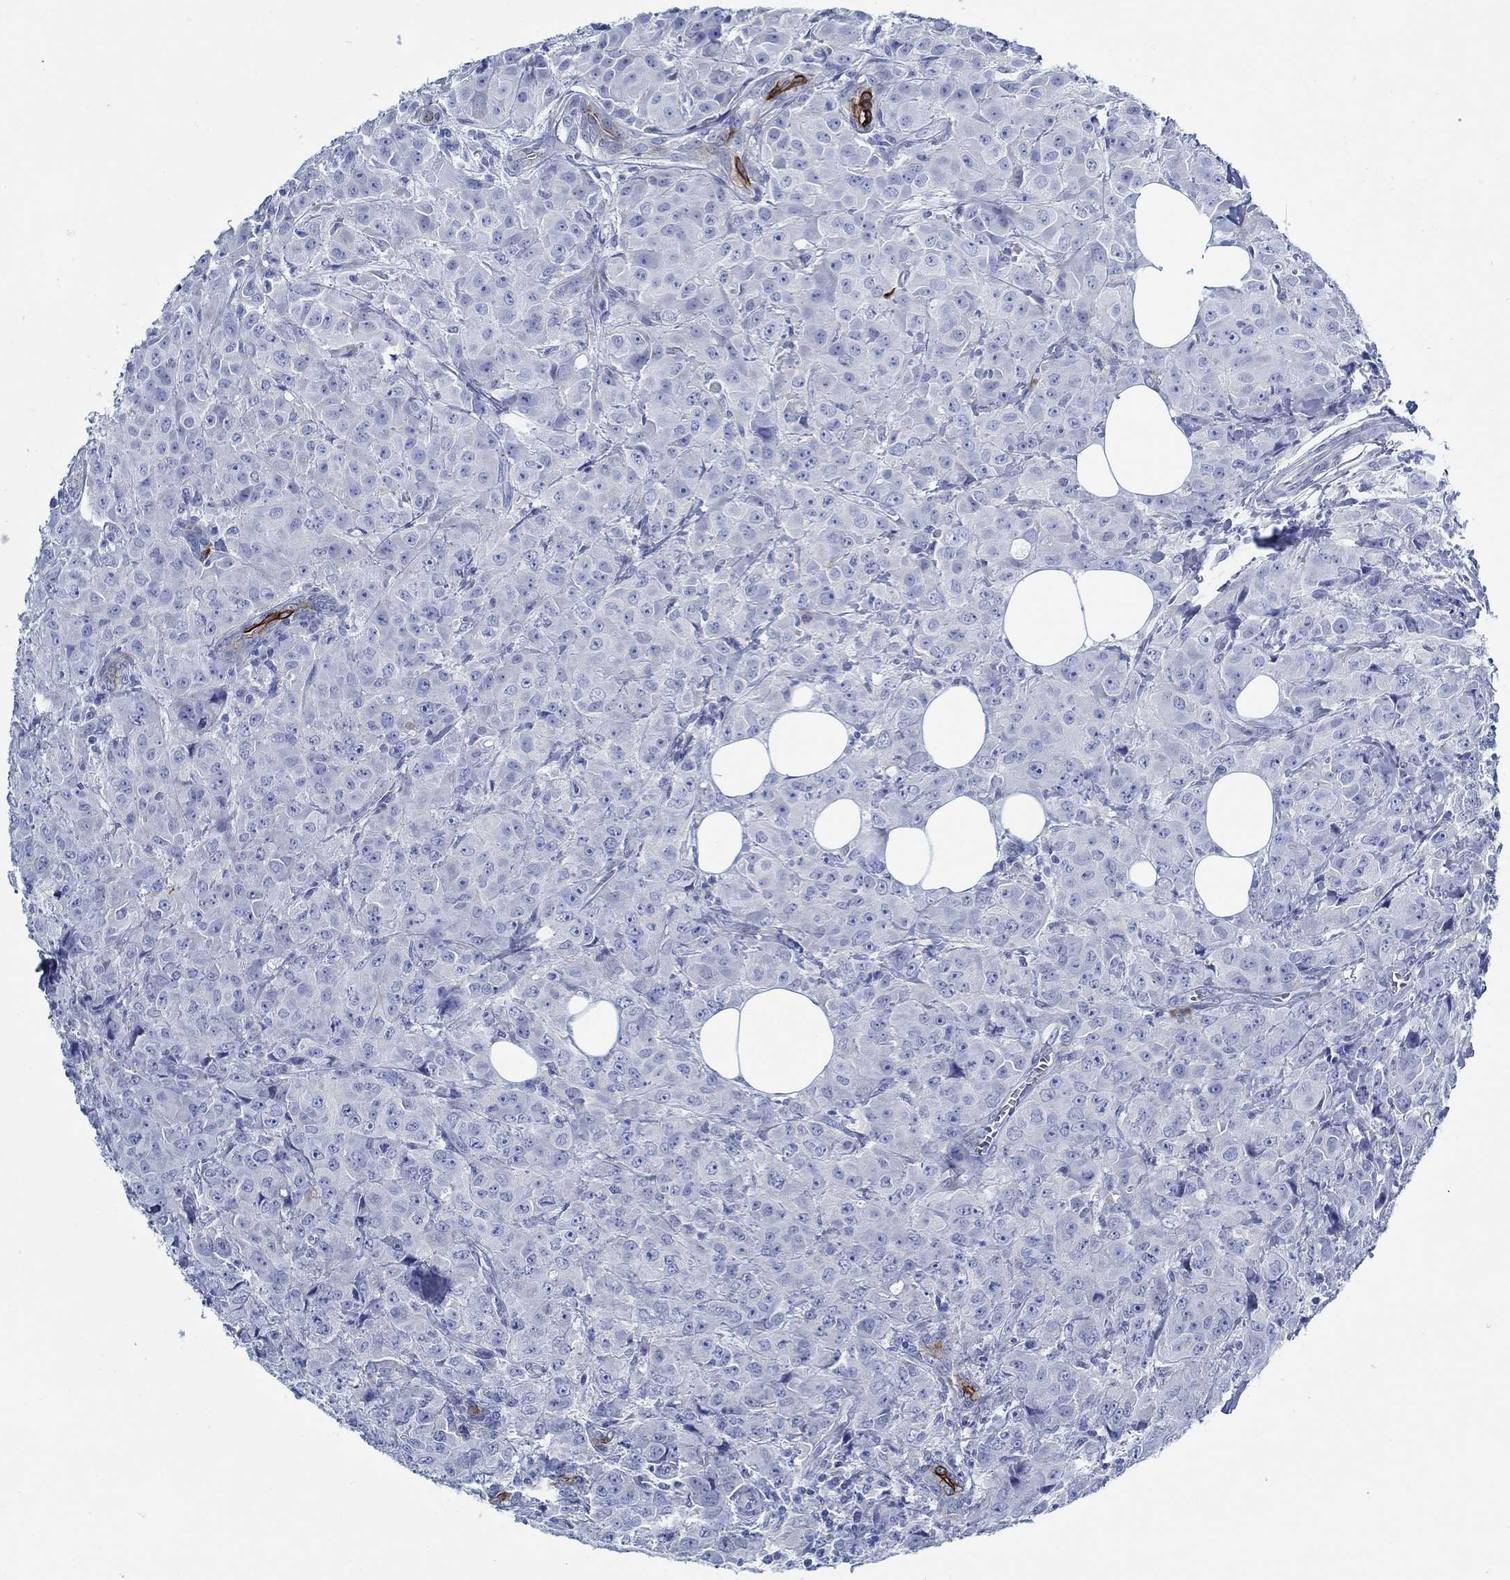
{"staining": {"intensity": "negative", "quantity": "none", "location": "none"}, "tissue": "breast cancer", "cell_type": "Tumor cells", "image_type": "cancer", "snomed": [{"axis": "morphology", "description": "Duct carcinoma"}, {"axis": "topography", "description": "Breast"}], "caption": "DAB (3,3'-diaminobenzidine) immunohistochemical staining of human breast cancer (infiltrating ductal carcinoma) reveals no significant staining in tumor cells. (Brightfield microscopy of DAB (3,3'-diaminobenzidine) immunohistochemistry (IHC) at high magnification).", "gene": "SVEP1", "patient": {"sex": "female", "age": 43}}